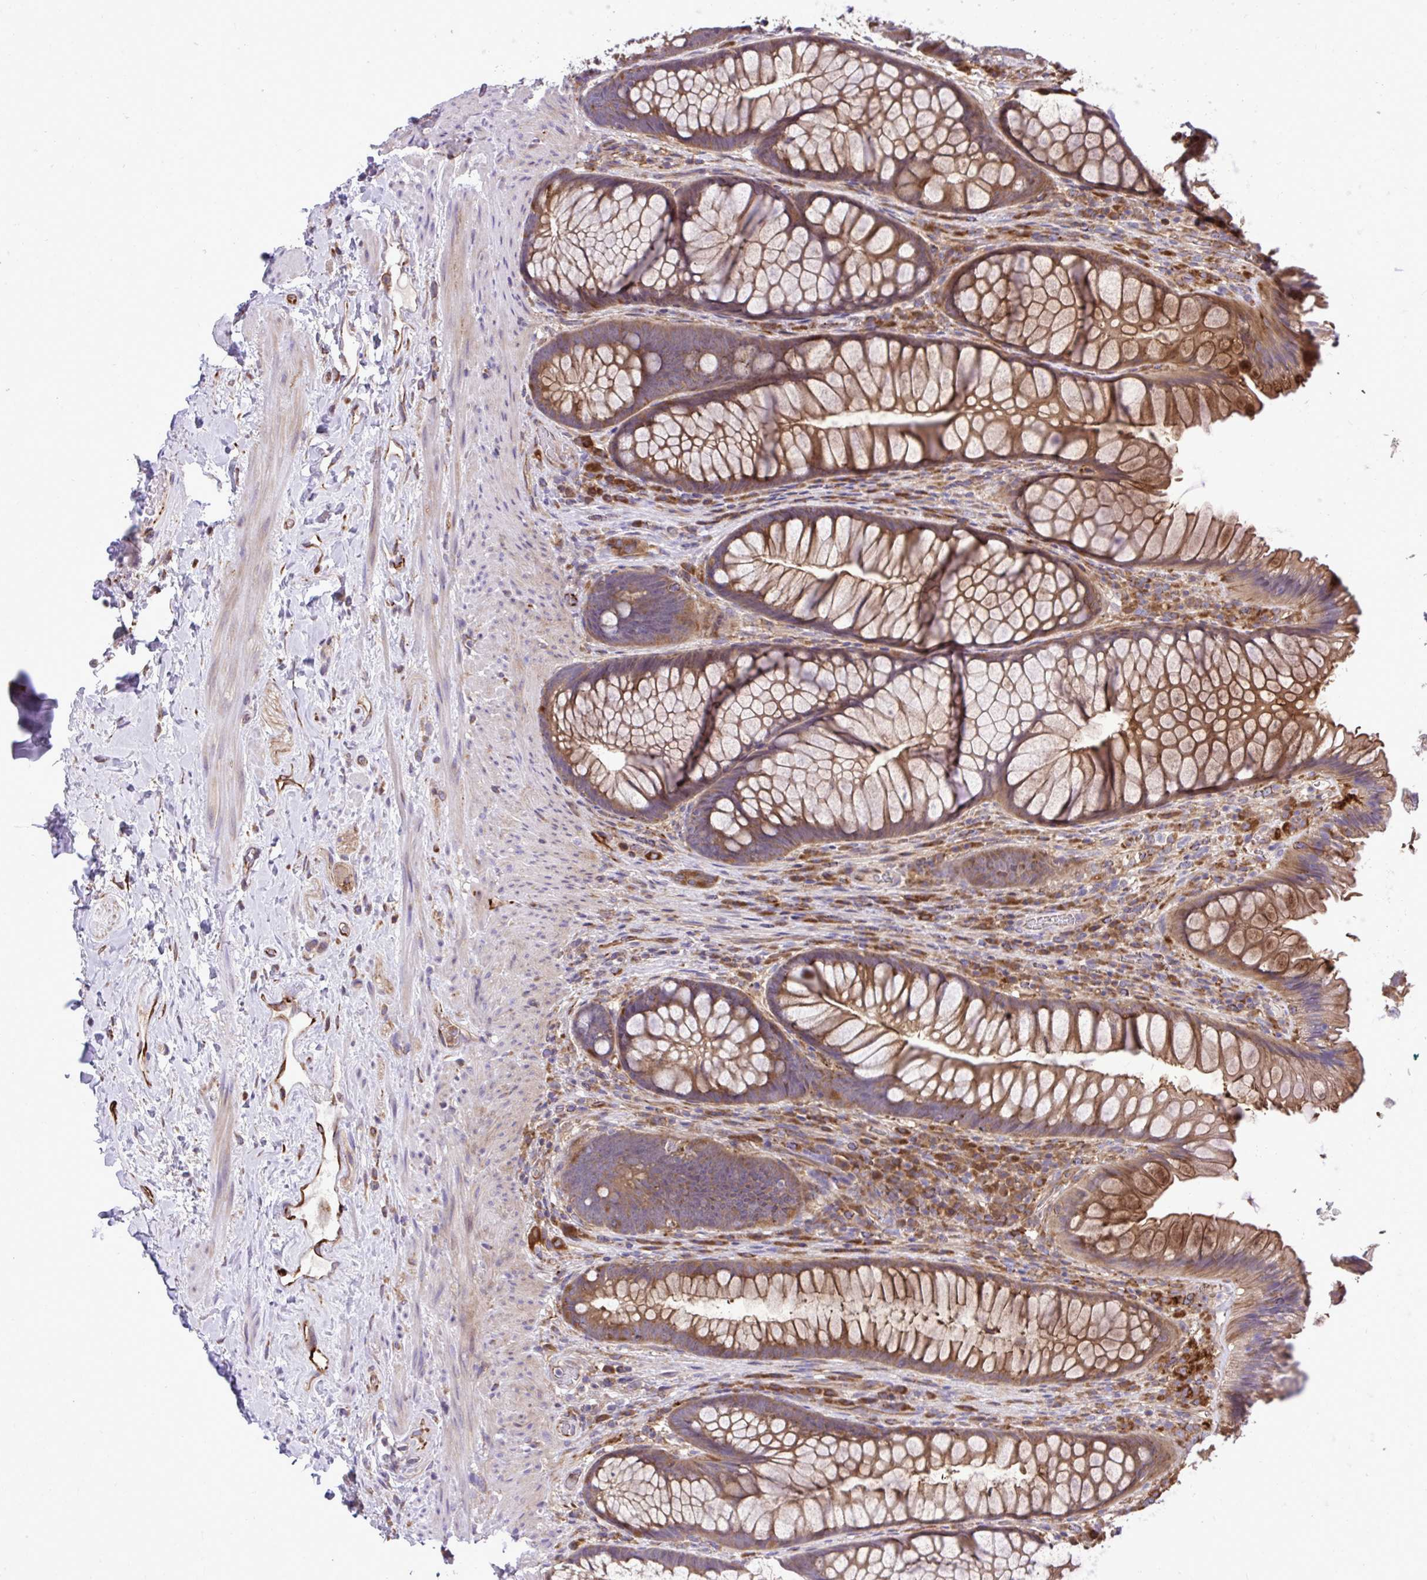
{"staining": {"intensity": "moderate", "quantity": ">75%", "location": "cytoplasmic/membranous"}, "tissue": "rectum", "cell_type": "Glandular cells", "image_type": "normal", "snomed": [{"axis": "morphology", "description": "Normal tissue, NOS"}, {"axis": "topography", "description": "Rectum"}], "caption": "The photomicrograph shows staining of unremarkable rectum, revealing moderate cytoplasmic/membranous protein staining (brown color) within glandular cells.", "gene": "PAIP2", "patient": {"sex": "male", "age": 53}}